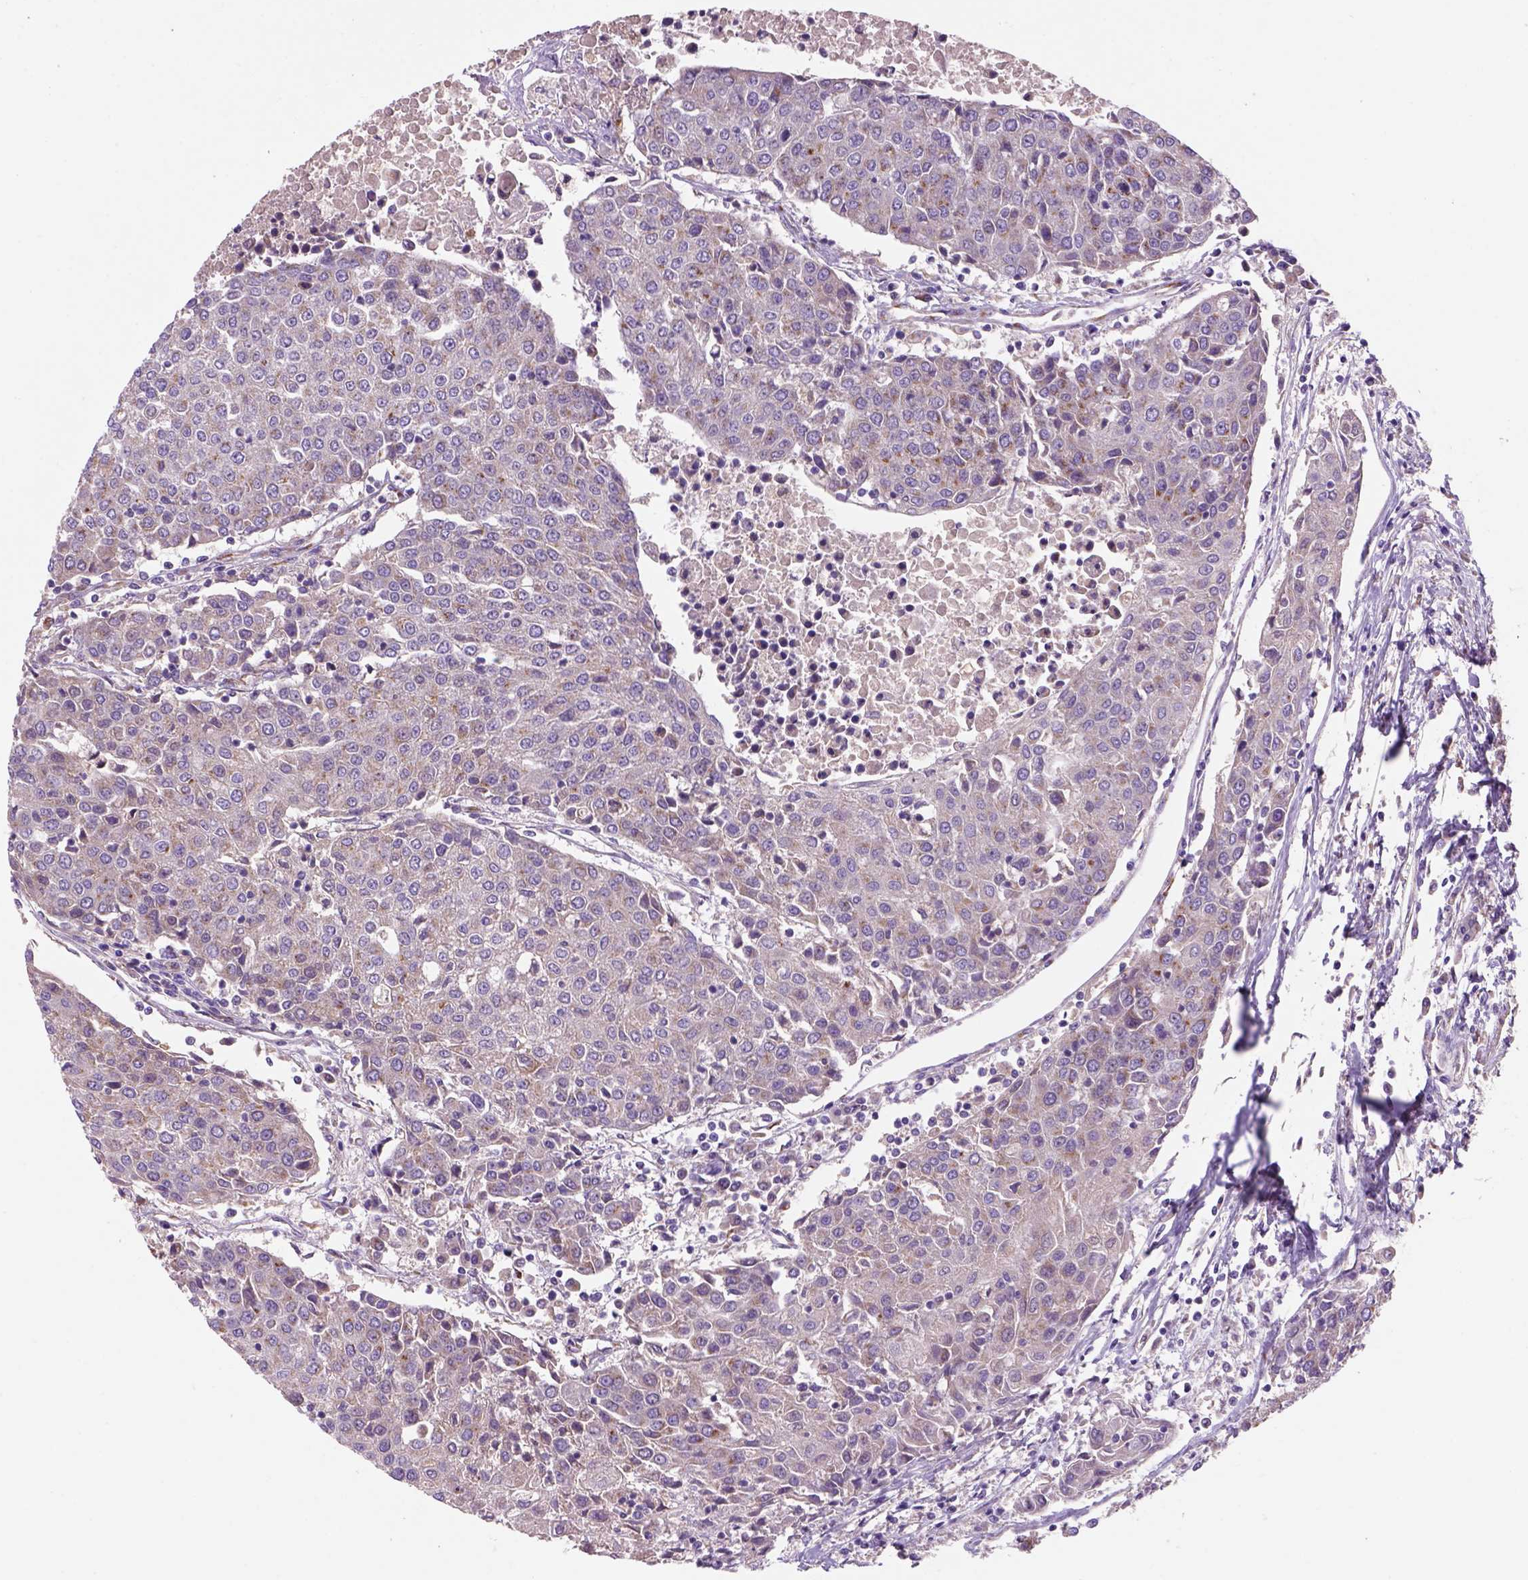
{"staining": {"intensity": "weak", "quantity": "25%-75%", "location": "cytoplasmic/membranous"}, "tissue": "urothelial cancer", "cell_type": "Tumor cells", "image_type": "cancer", "snomed": [{"axis": "morphology", "description": "Urothelial carcinoma, High grade"}, {"axis": "topography", "description": "Urinary bladder"}], "caption": "Human urothelial cancer stained for a protein (brown) reveals weak cytoplasmic/membranous positive positivity in approximately 25%-75% of tumor cells.", "gene": "WARS2", "patient": {"sex": "female", "age": 85}}